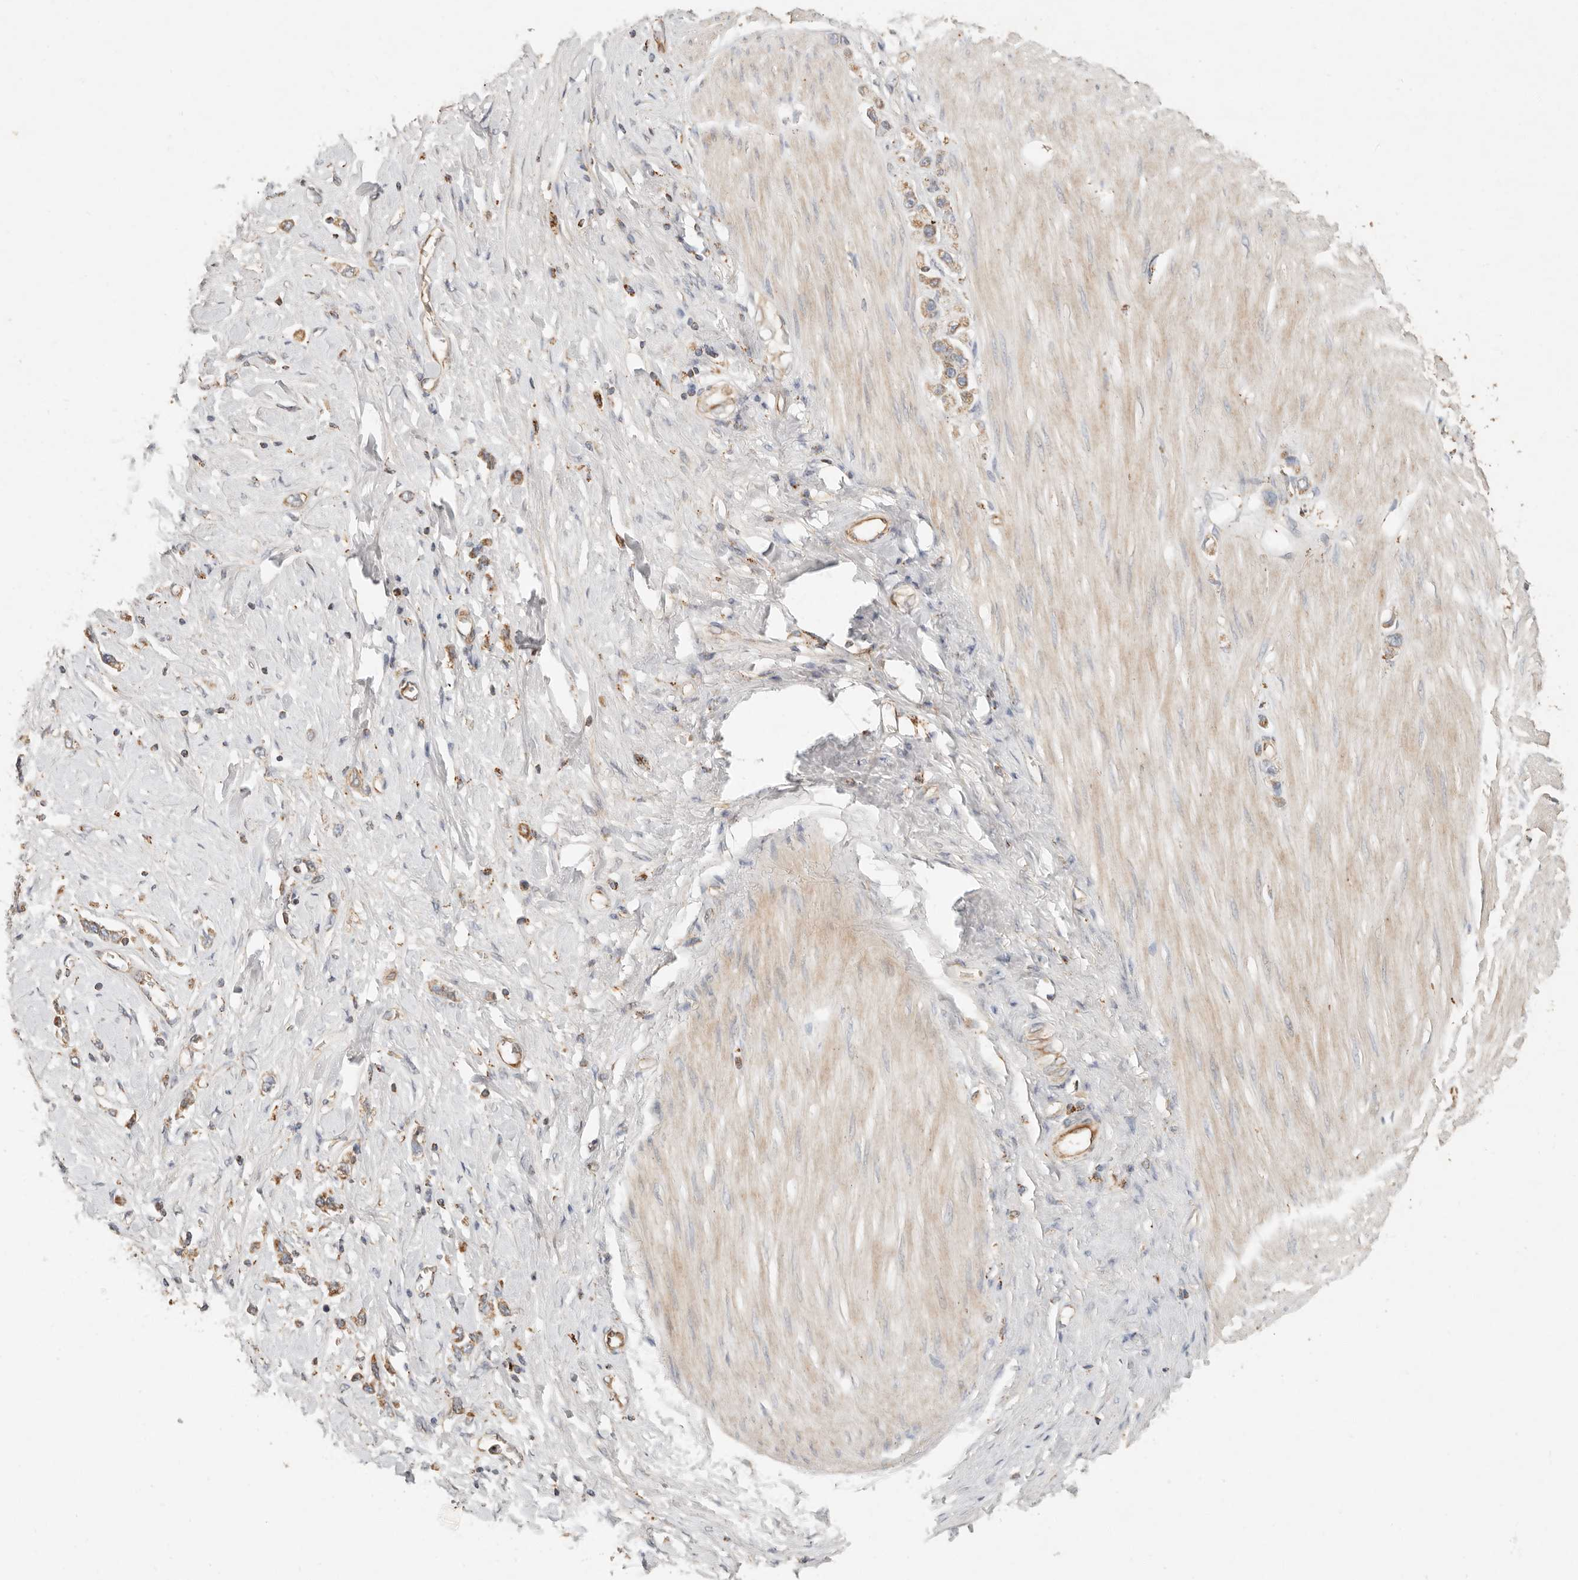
{"staining": {"intensity": "moderate", "quantity": ">75%", "location": "cytoplasmic/membranous"}, "tissue": "stomach cancer", "cell_type": "Tumor cells", "image_type": "cancer", "snomed": [{"axis": "morphology", "description": "Adenocarcinoma, NOS"}, {"axis": "topography", "description": "Stomach"}], "caption": "An IHC image of tumor tissue is shown. Protein staining in brown labels moderate cytoplasmic/membranous positivity in adenocarcinoma (stomach) within tumor cells.", "gene": "ARHGEF10L", "patient": {"sex": "female", "age": 65}}